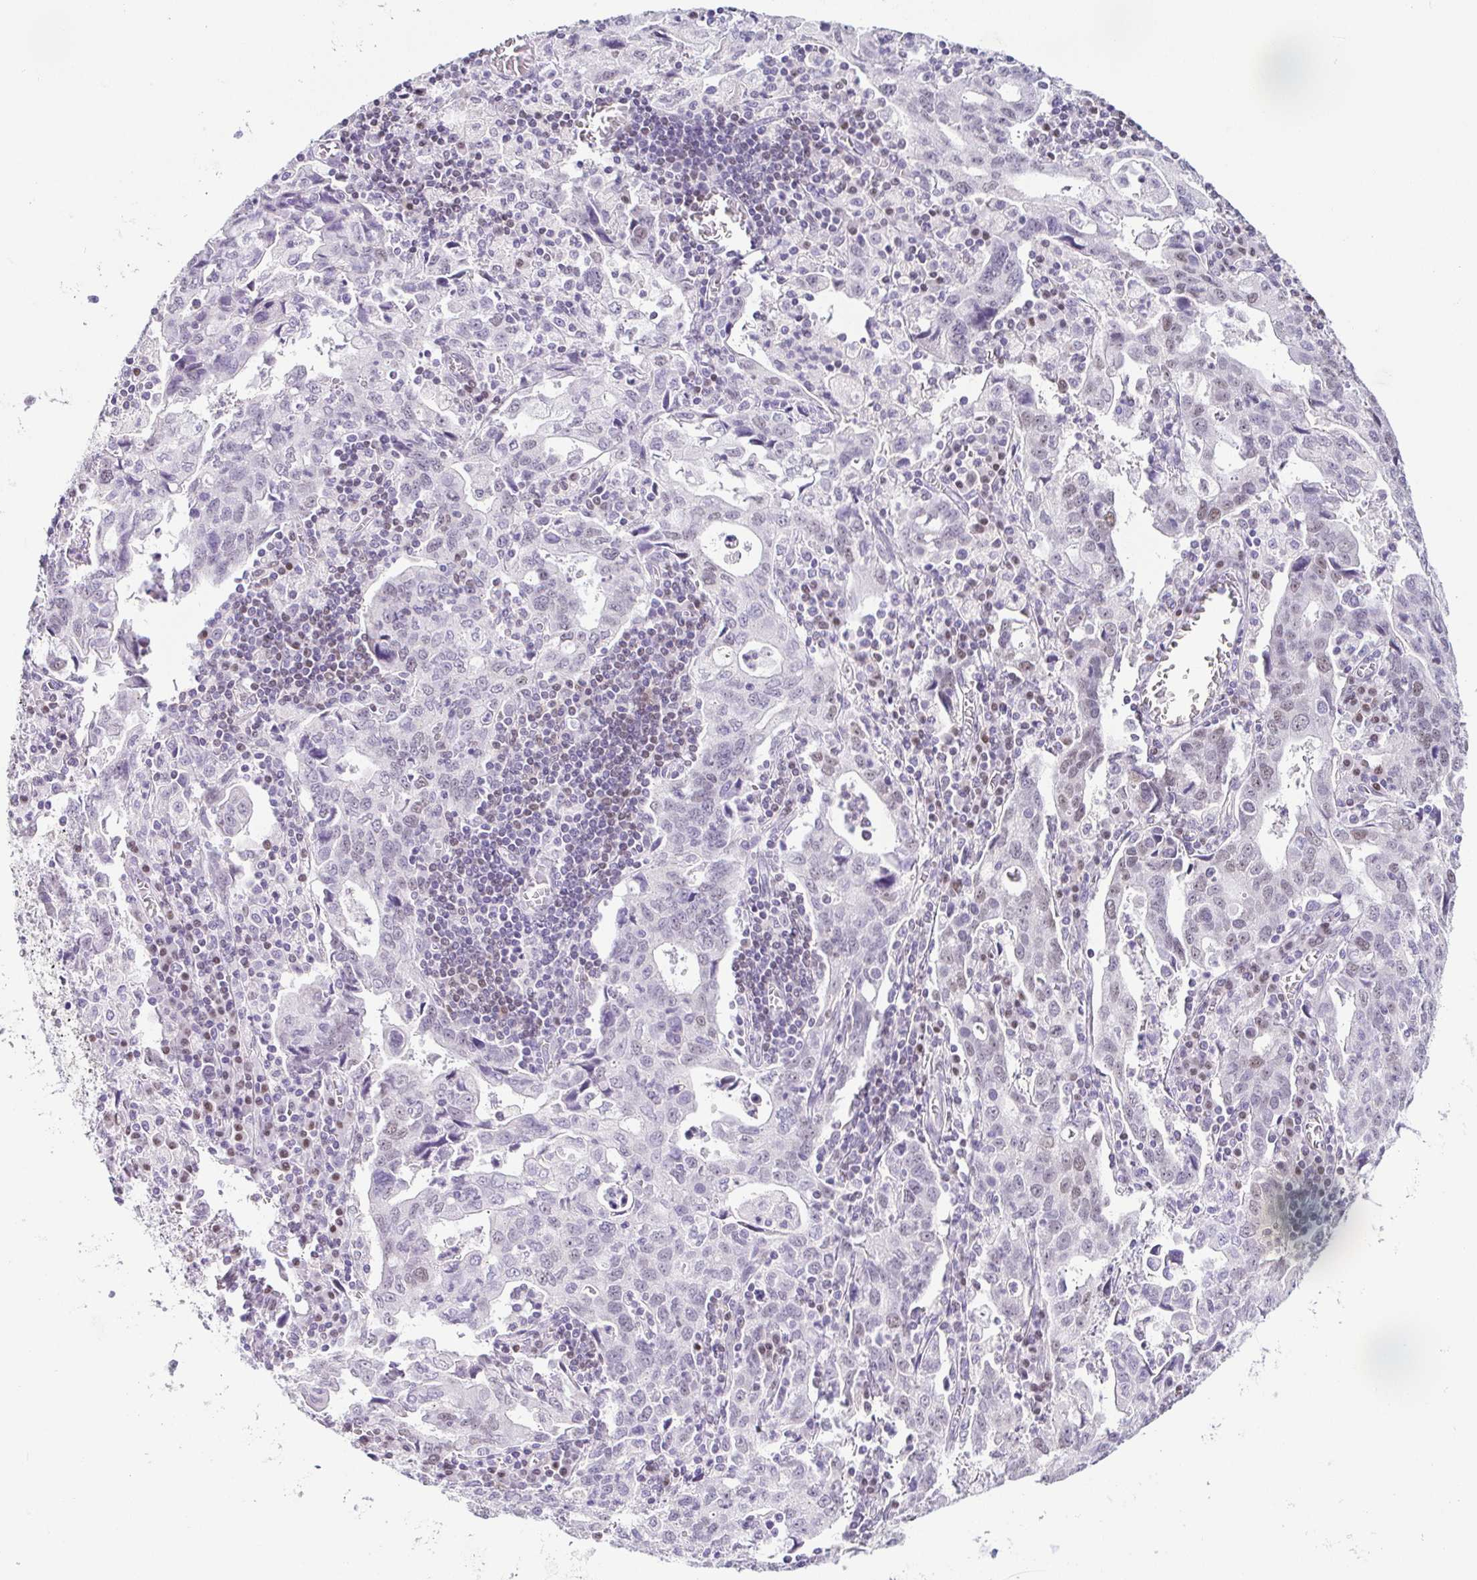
{"staining": {"intensity": "moderate", "quantity": "<25%", "location": "nuclear"}, "tissue": "stomach cancer", "cell_type": "Tumor cells", "image_type": "cancer", "snomed": [{"axis": "morphology", "description": "Adenocarcinoma, NOS"}, {"axis": "topography", "description": "Stomach, upper"}], "caption": "This image shows IHC staining of human adenocarcinoma (stomach), with low moderate nuclear expression in about <25% of tumor cells.", "gene": "TCF3", "patient": {"sex": "male", "age": 85}}